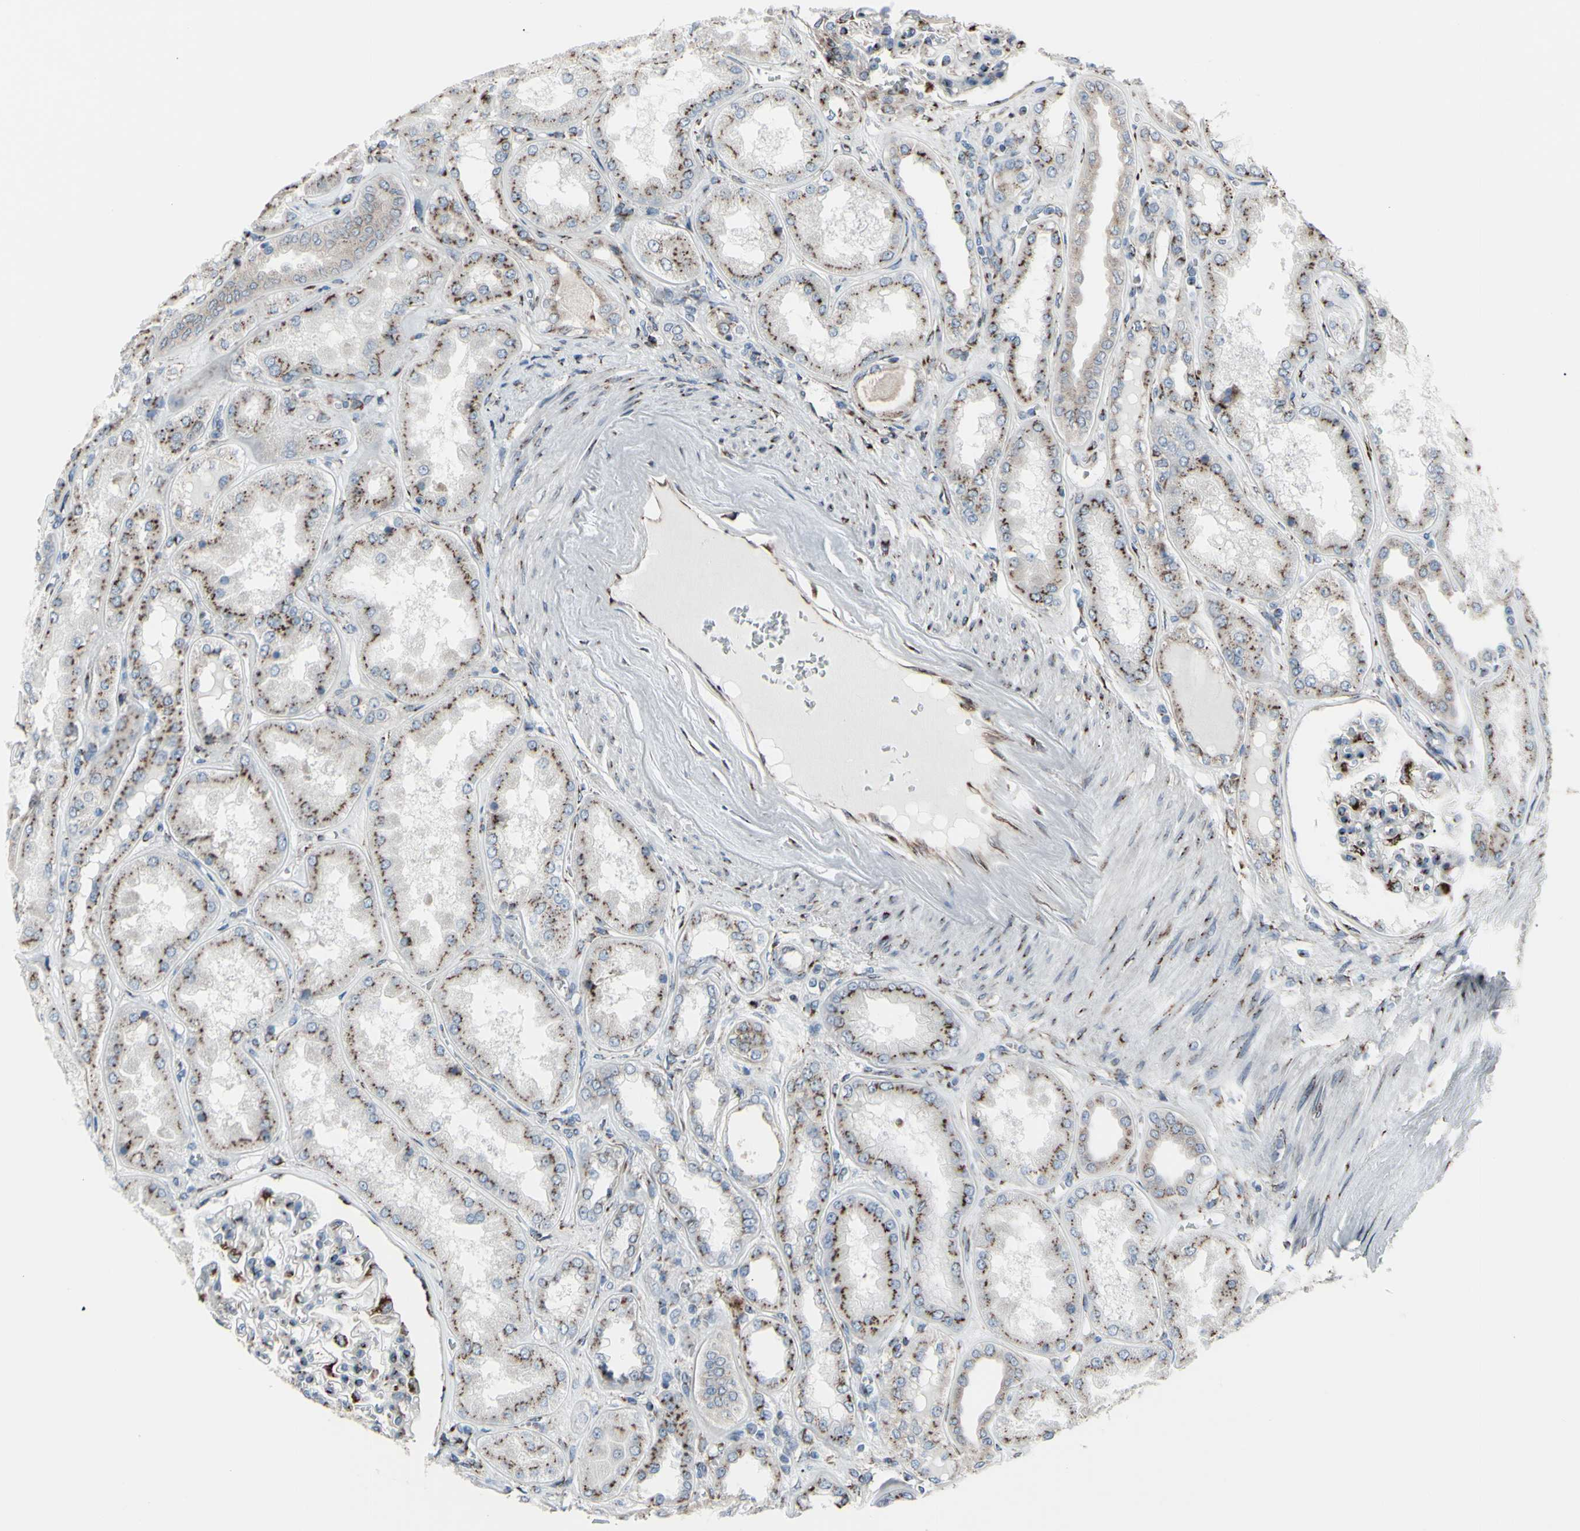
{"staining": {"intensity": "strong", "quantity": "25%-75%", "location": "cytoplasmic/membranous"}, "tissue": "kidney", "cell_type": "Cells in glomeruli", "image_type": "normal", "snomed": [{"axis": "morphology", "description": "Normal tissue, NOS"}, {"axis": "topography", "description": "Kidney"}], "caption": "Kidney stained for a protein exhibits strong cytoplasmic/membranous positivity in cells in glomeruli.", "gene": "GLG1", "patient": {"sex": "female", "age": 56}}